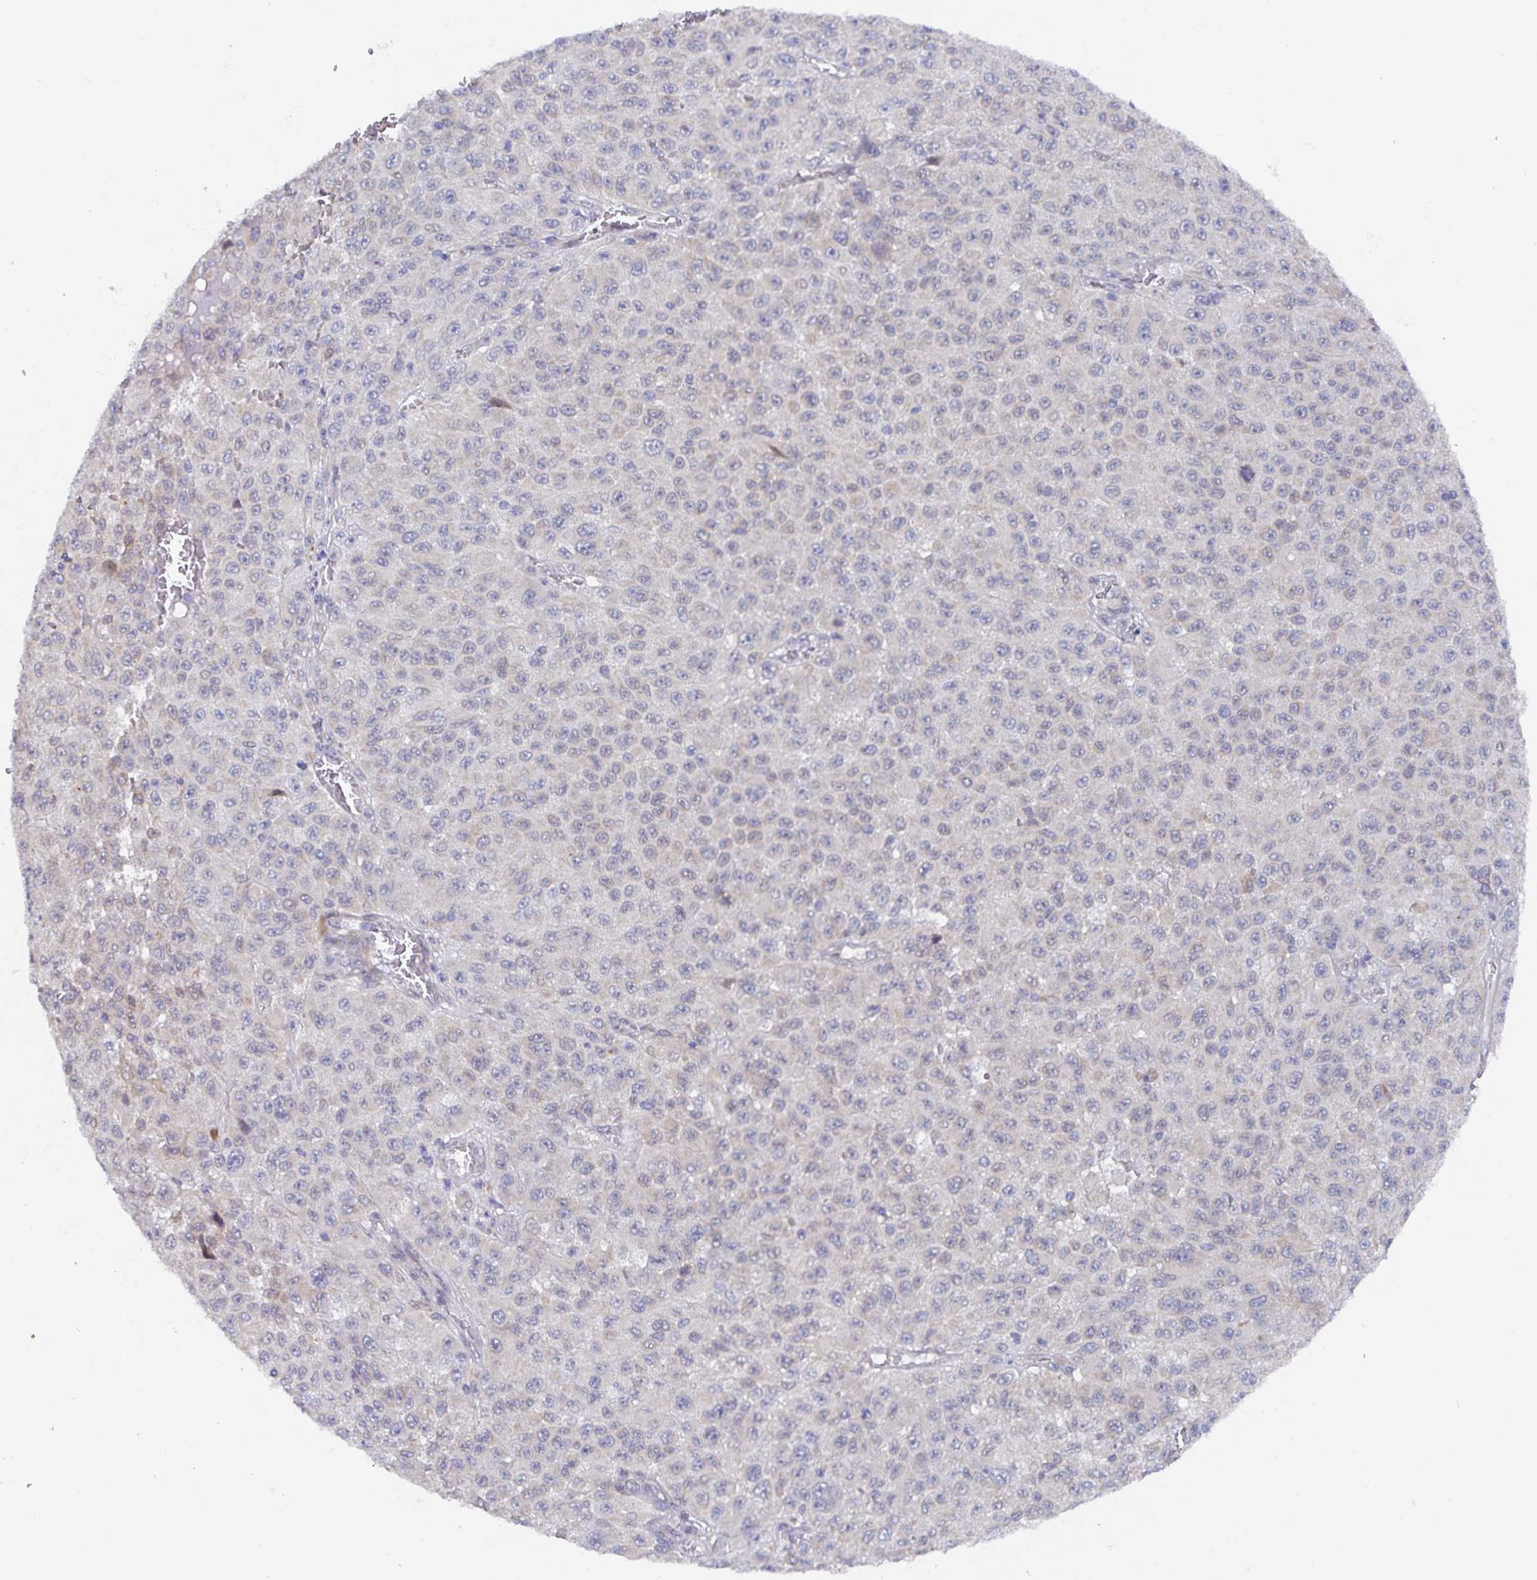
{"staining": {"intensity": "weak", "quantity": "<25%", "location": "cytoplasmic/membranous"}, "tissue": "melanoma", "cell_type": "Tumor cells", "image_type": "cancer", "snomed": [{"axis": "morphology", "description": "Malignant melanoma, NOS"}, {"axis": "topography", "description": "Skin"}], "caption": "Tumor cells are negative for brown protein staining in malignant melanoma.", "gene": "ZIK1", "patient": {"sex": "male", "age": 73}}